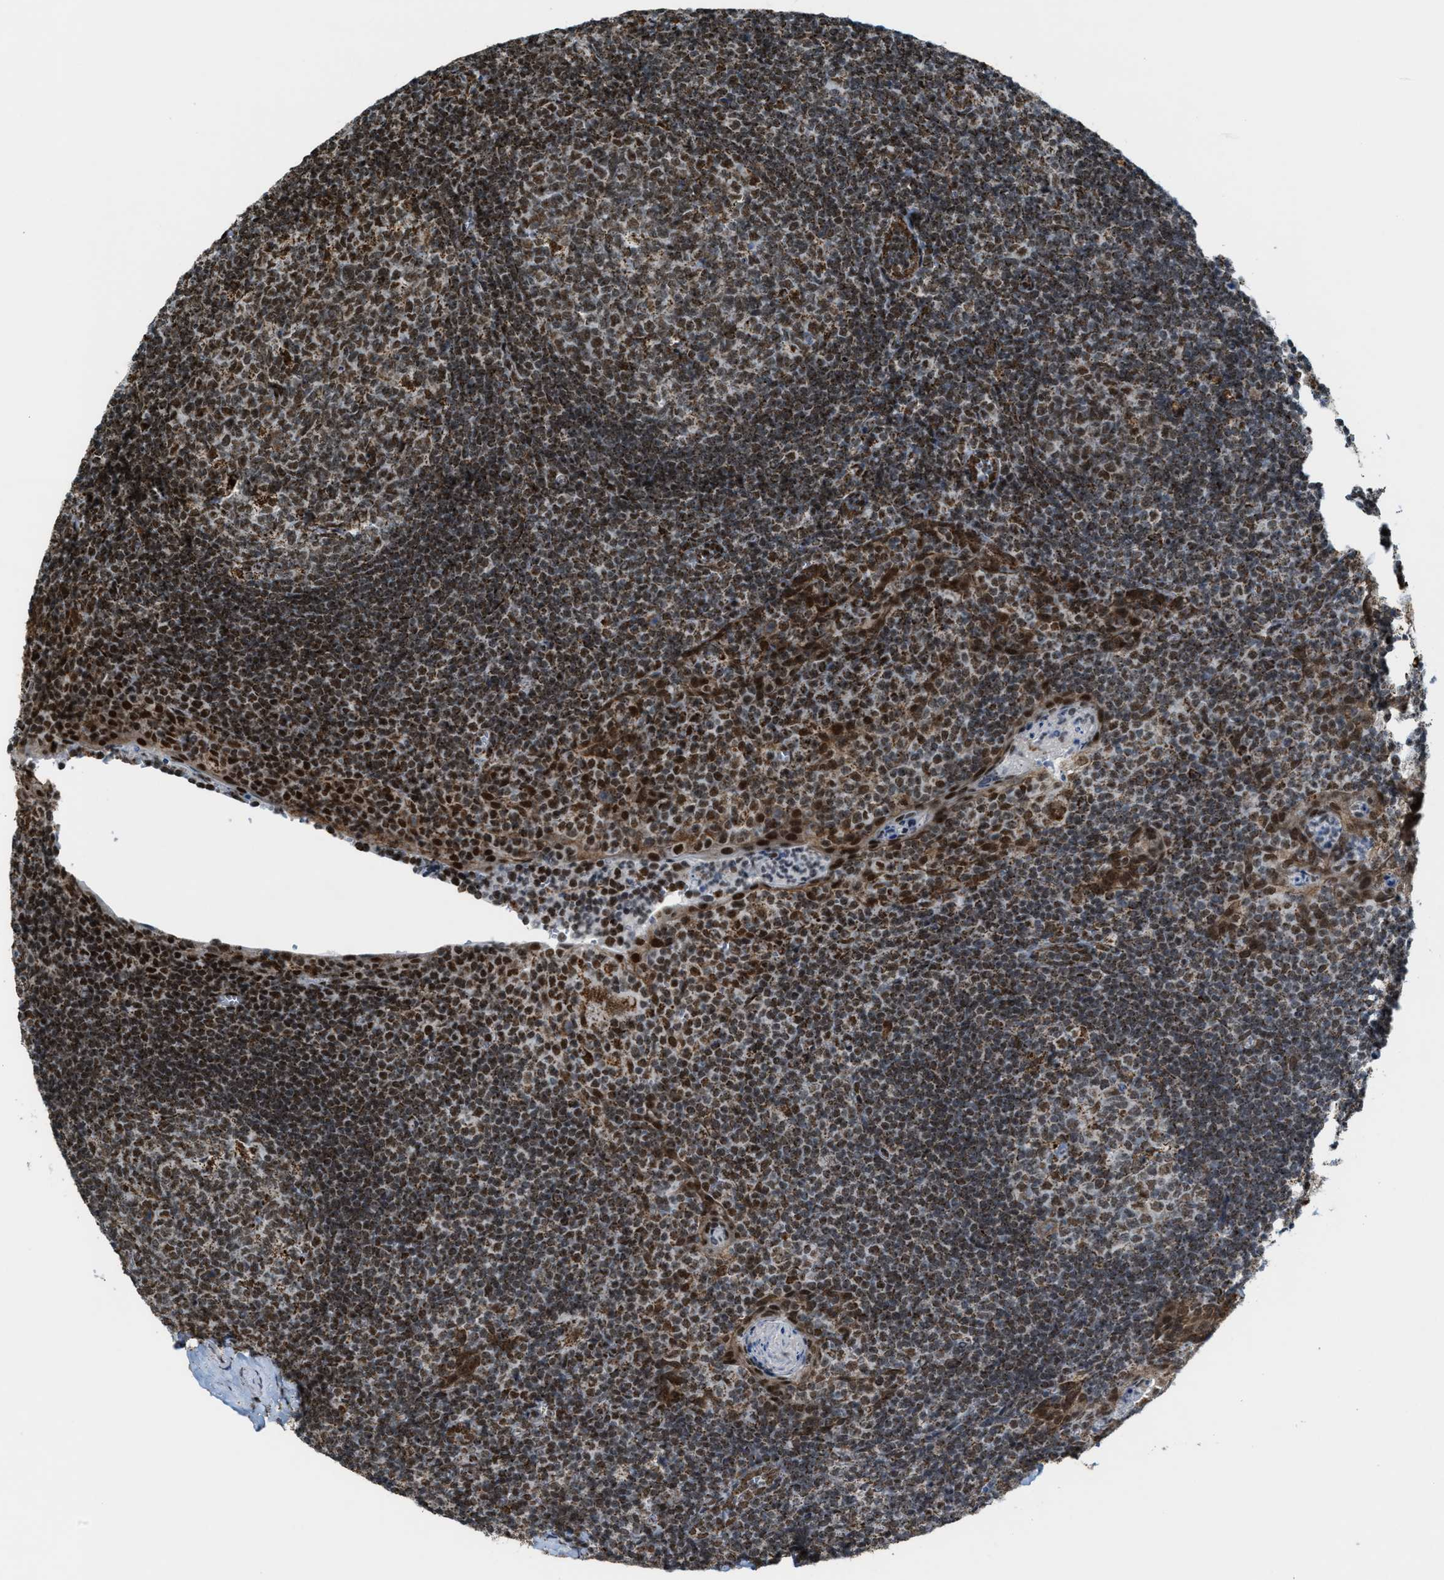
{"staining": {"intensity": "moderate", "quantity": ">75%", "location": "cytoplasmic/membranous,nuclear"}, "tissue": "tonsil", "cell_type": "Germinal center cells", "image_type": "normal", "snomed": [{"axis": "morphology", "description": "Normal tissue, NOS"}, {"axis": "topography", "description": "Tonsil"}], "caption": "The photomicrograph exhibits immunohistochemical staining of unremarkable tonsil. There is moderate cytoplasmic/membranous,nuclear expression is identified in approximately >75% of germinal center cells.", "gene": "HIBADH", "patient": {"sex": "male", "age": 37}}